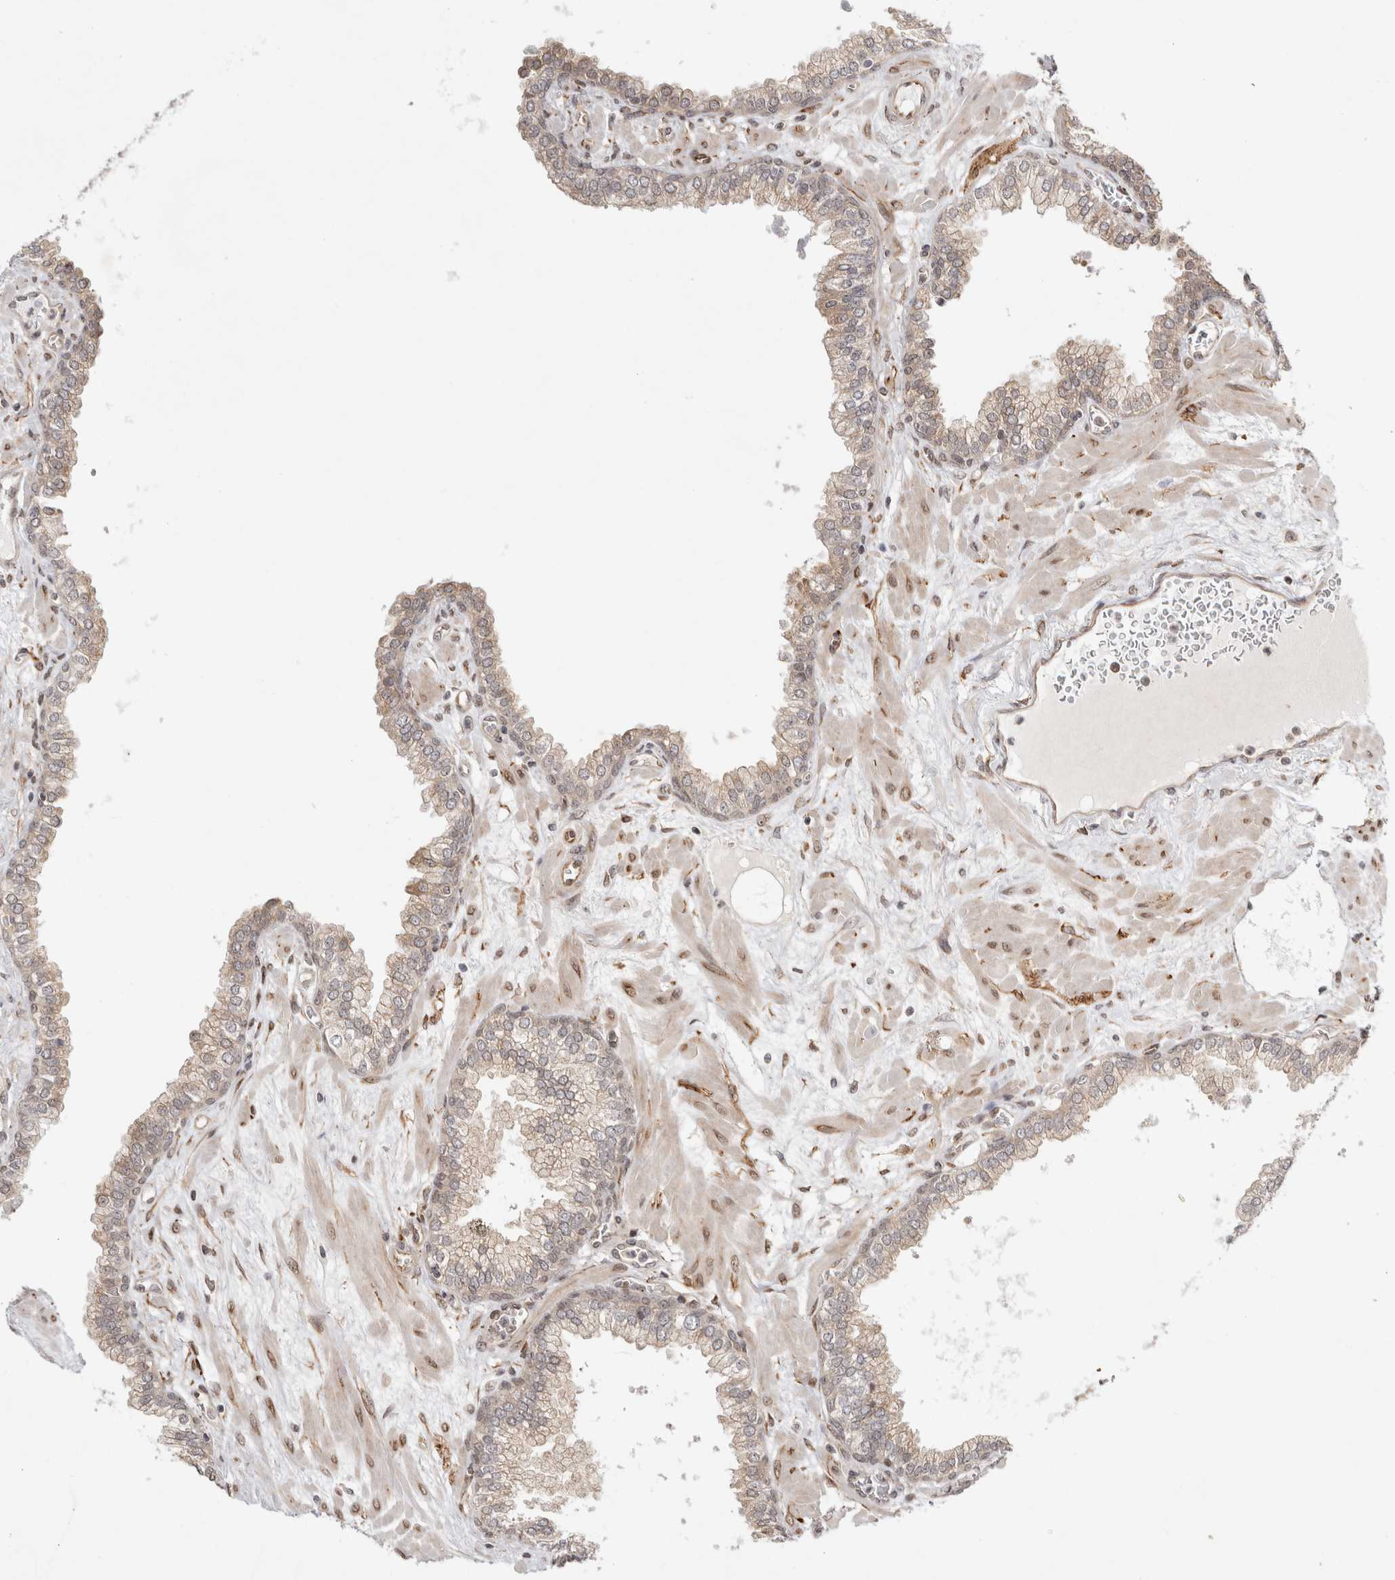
{"staining": {"intensity": "weak", "quantity": "<25%", "location": "cytoplasmic/membranous,nuclear"}, "tissue": "prostate", "cell_type": "Glandular cells", "image_type": "normal", "snomed": [{"axis": "morphology", "description": "Normal tissue, NOS"}, {"axis": "morphology", "description": "Urothelial carcinoma, Low grade"}, {"axis": "topography", "description": "Urinary bladder"}, {"axis": "topography", "description": "Prostate"}], "caption": "Immunohistochemistry photomicrograph of normal prostate stained for a protein (brown), which exhibits no staining in glandular cells. Nuclei are stained in blue.", "gene": "ZNF318", "patient": {"sex": "male", "age": 60}}